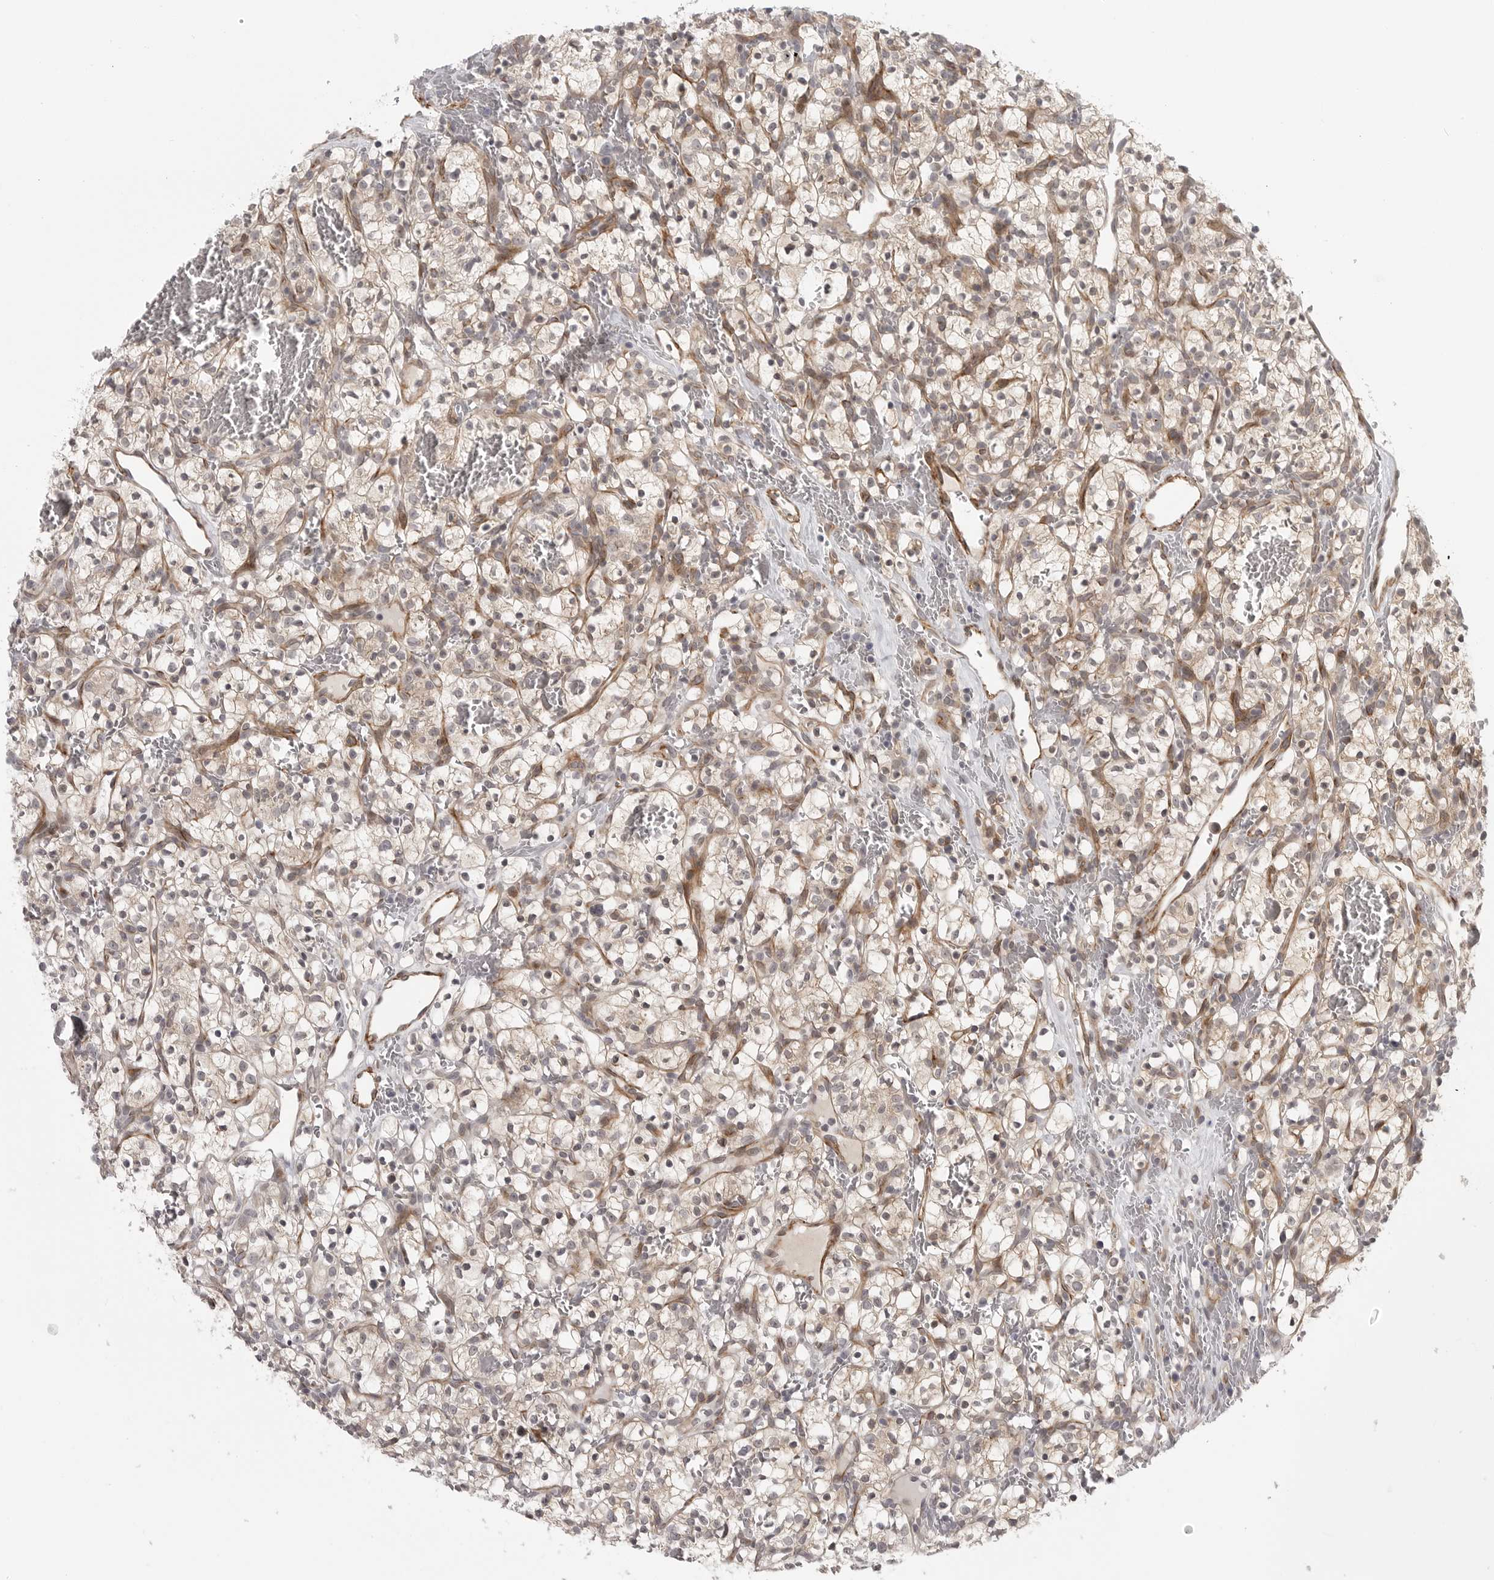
{"staining": {"intensity": "weak", "quantity": ">75%", "location": "cytoplasmic/membranous"}, "tissue": "renal cancer", "cell_type": "Tumor cells", "image_type": "cancer", "snomed": [{"axis": "morphology", "description": "Adenocarcinoma, NOS"}, {"axis": "topography", "description": "Kidney"}], "caption": "Renal cancer (adenocarcinoma) was stained to show a protein in brown. There is low levels of weak cytoplasmic/membranous staining in approximately >75% of tumor cells. Using DAB (3,3'-diaminobenzidine) (brown) and hematoxylin (blue) stains, captured at high magnification using brightfield microscopy.", "gene": "TUT4", "patient": {"sex": "female", "age": 57}}